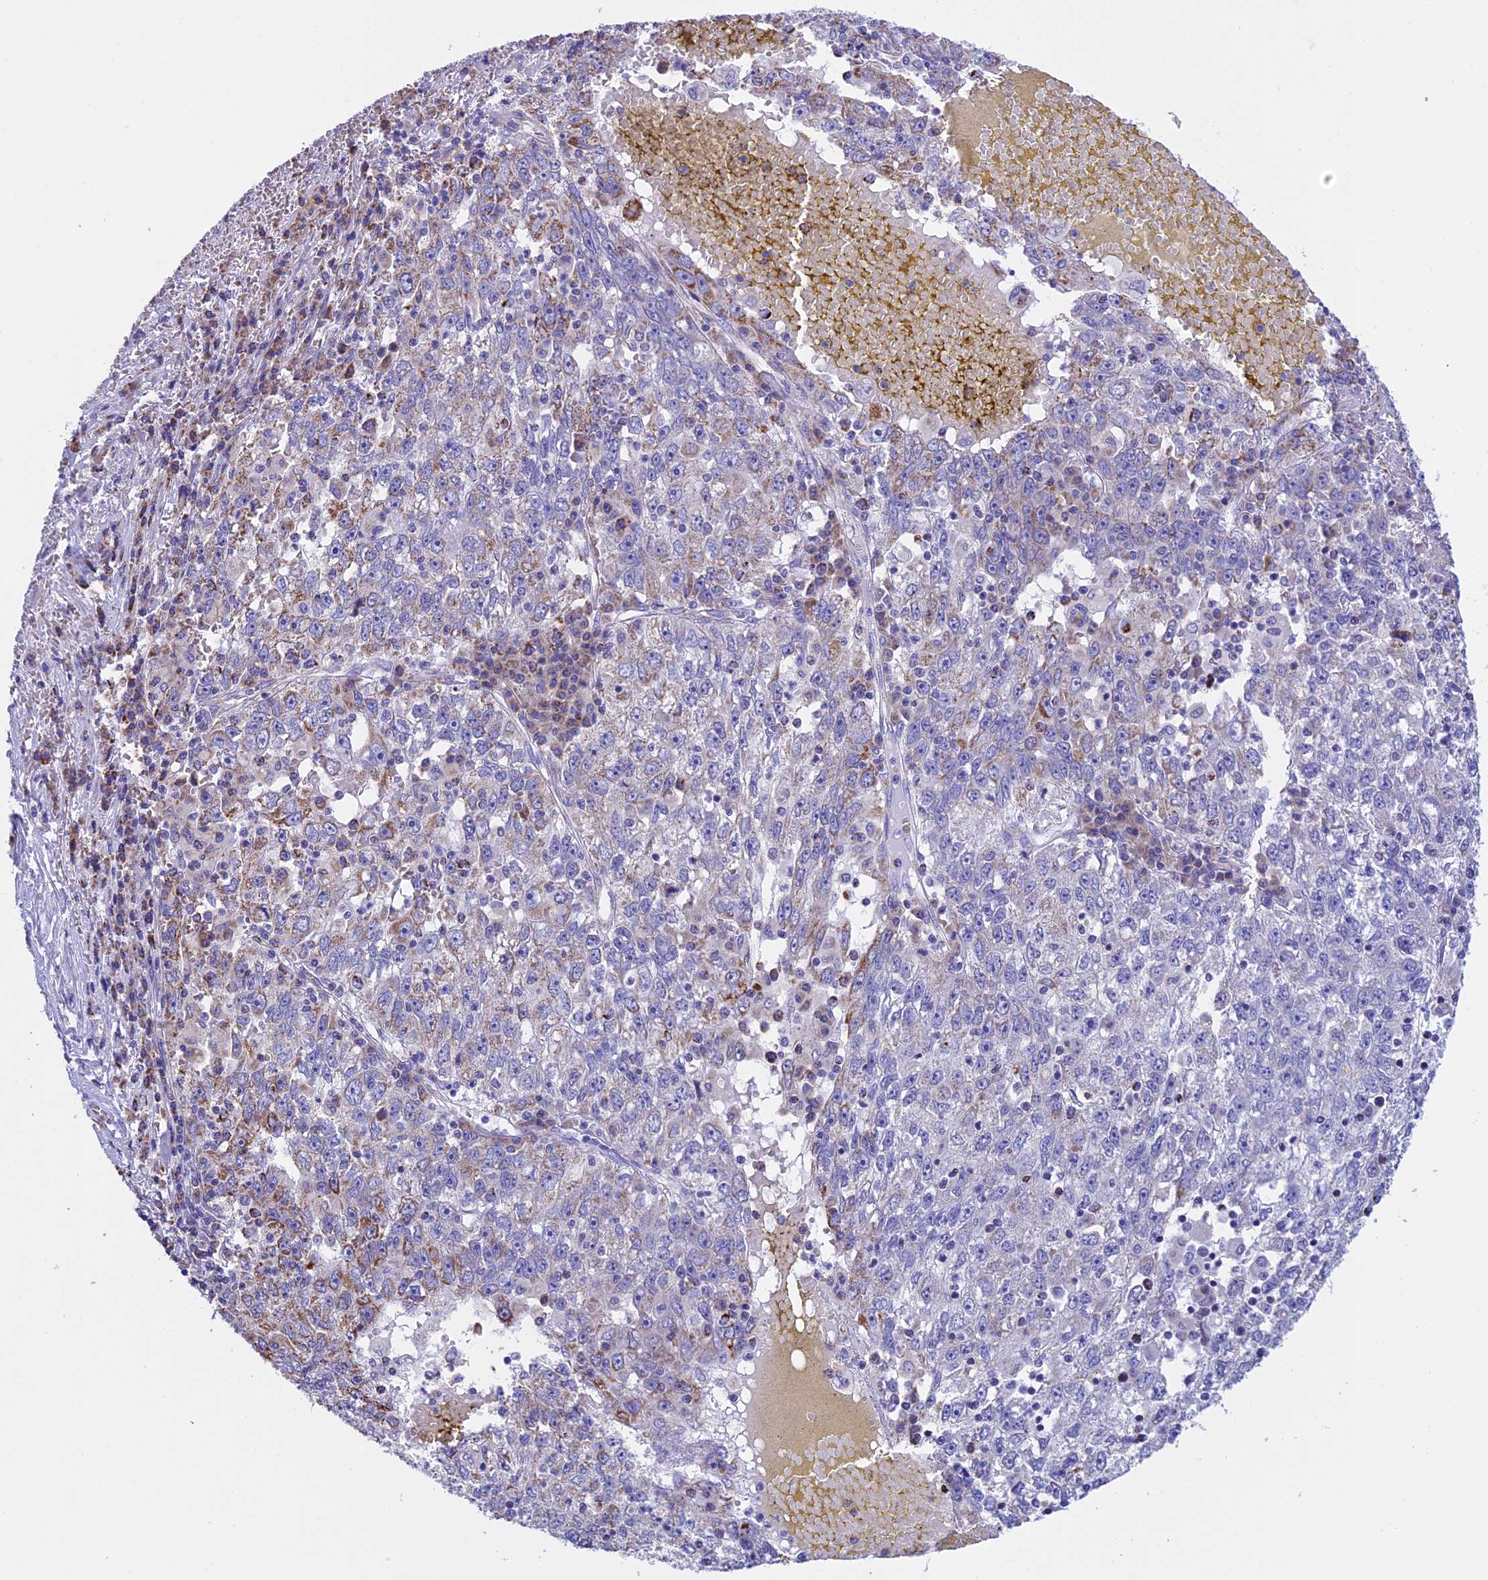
{"staining": {"intensity": "weak", "quantity": "<25%", "location": "cytoplasmic/membranous"}, "tissue": "liver cancer", "cell_type": "Tumor cells", "image_type": "cancer", "snomed": [{"axis": "morphology", "description": "Carcinoma, Hepatocellular, NOS"}, {"axis": "topography", "description": "Liver"}], "caption": "IHC histopathology image of neoplastic tissue: hepatocellular carcinoma (liver) stained with DAB (3,3'-diaminobenzidine) shows no significant protein staining in tumor cells.", "gene": "SLC8B1", "patient": {"sex": "male", "age": 49}}